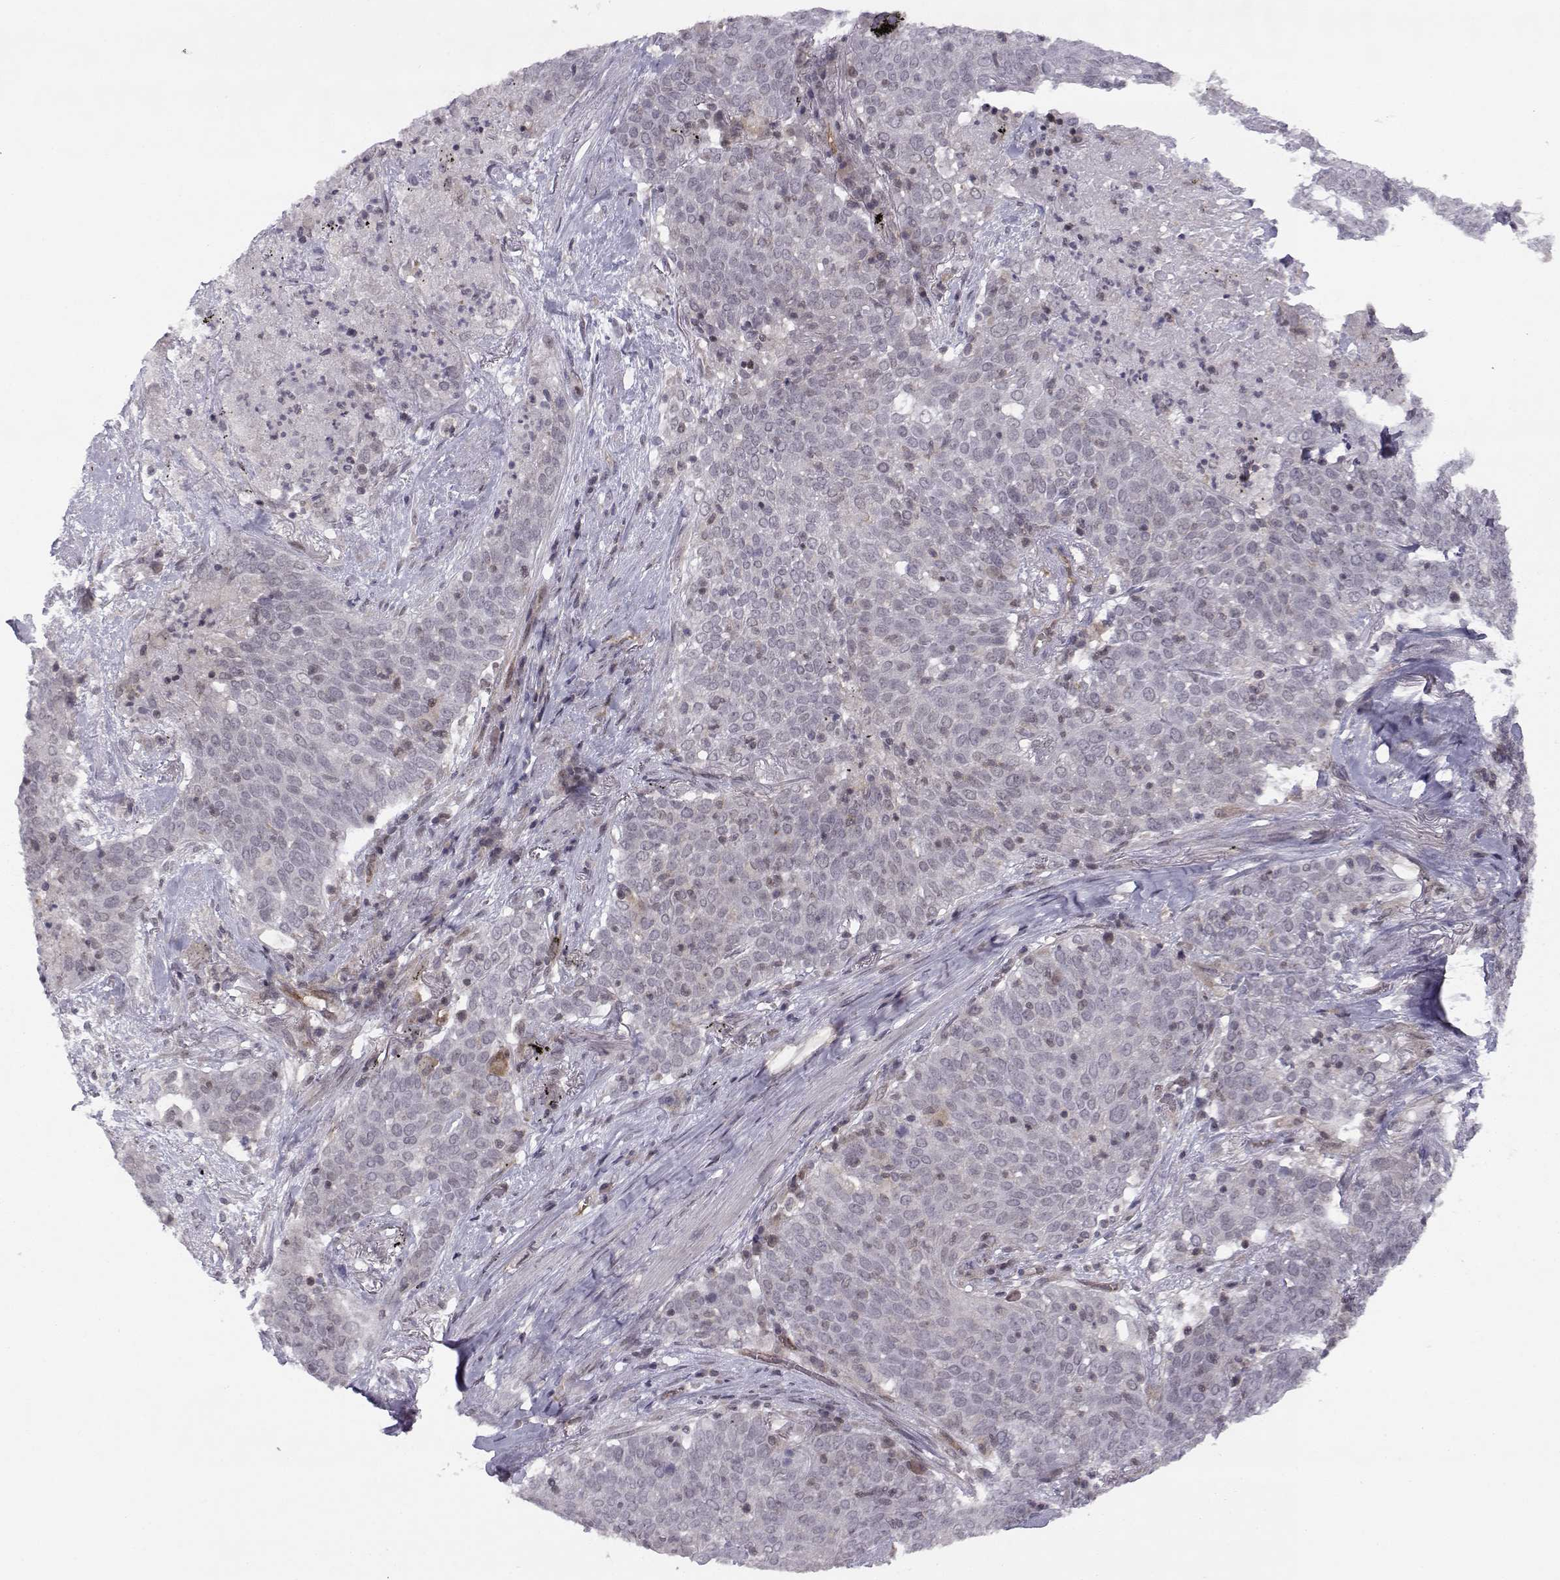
{"staining": {"intensity": "negative", "quantity": "none", "location": "none"}, "tissue": "lung cancer", "cell_type": "Tumor cells", "image_type": "cancer", "snomed": [{"axis": "morphology", "description": "Squamous cell carcinoma, NOS"}, {"axis": "topography", "description": "Lung"}], "caption": "An IHC photomicrograph of lung cancer is shown. There is no staining in tumor cells of lung cancer. (Immunohistochemistry (ihc), brightfield microscopy, high magnification).", "gene": "KIF13B", "patient": {"sex": "male", "age": 82}}